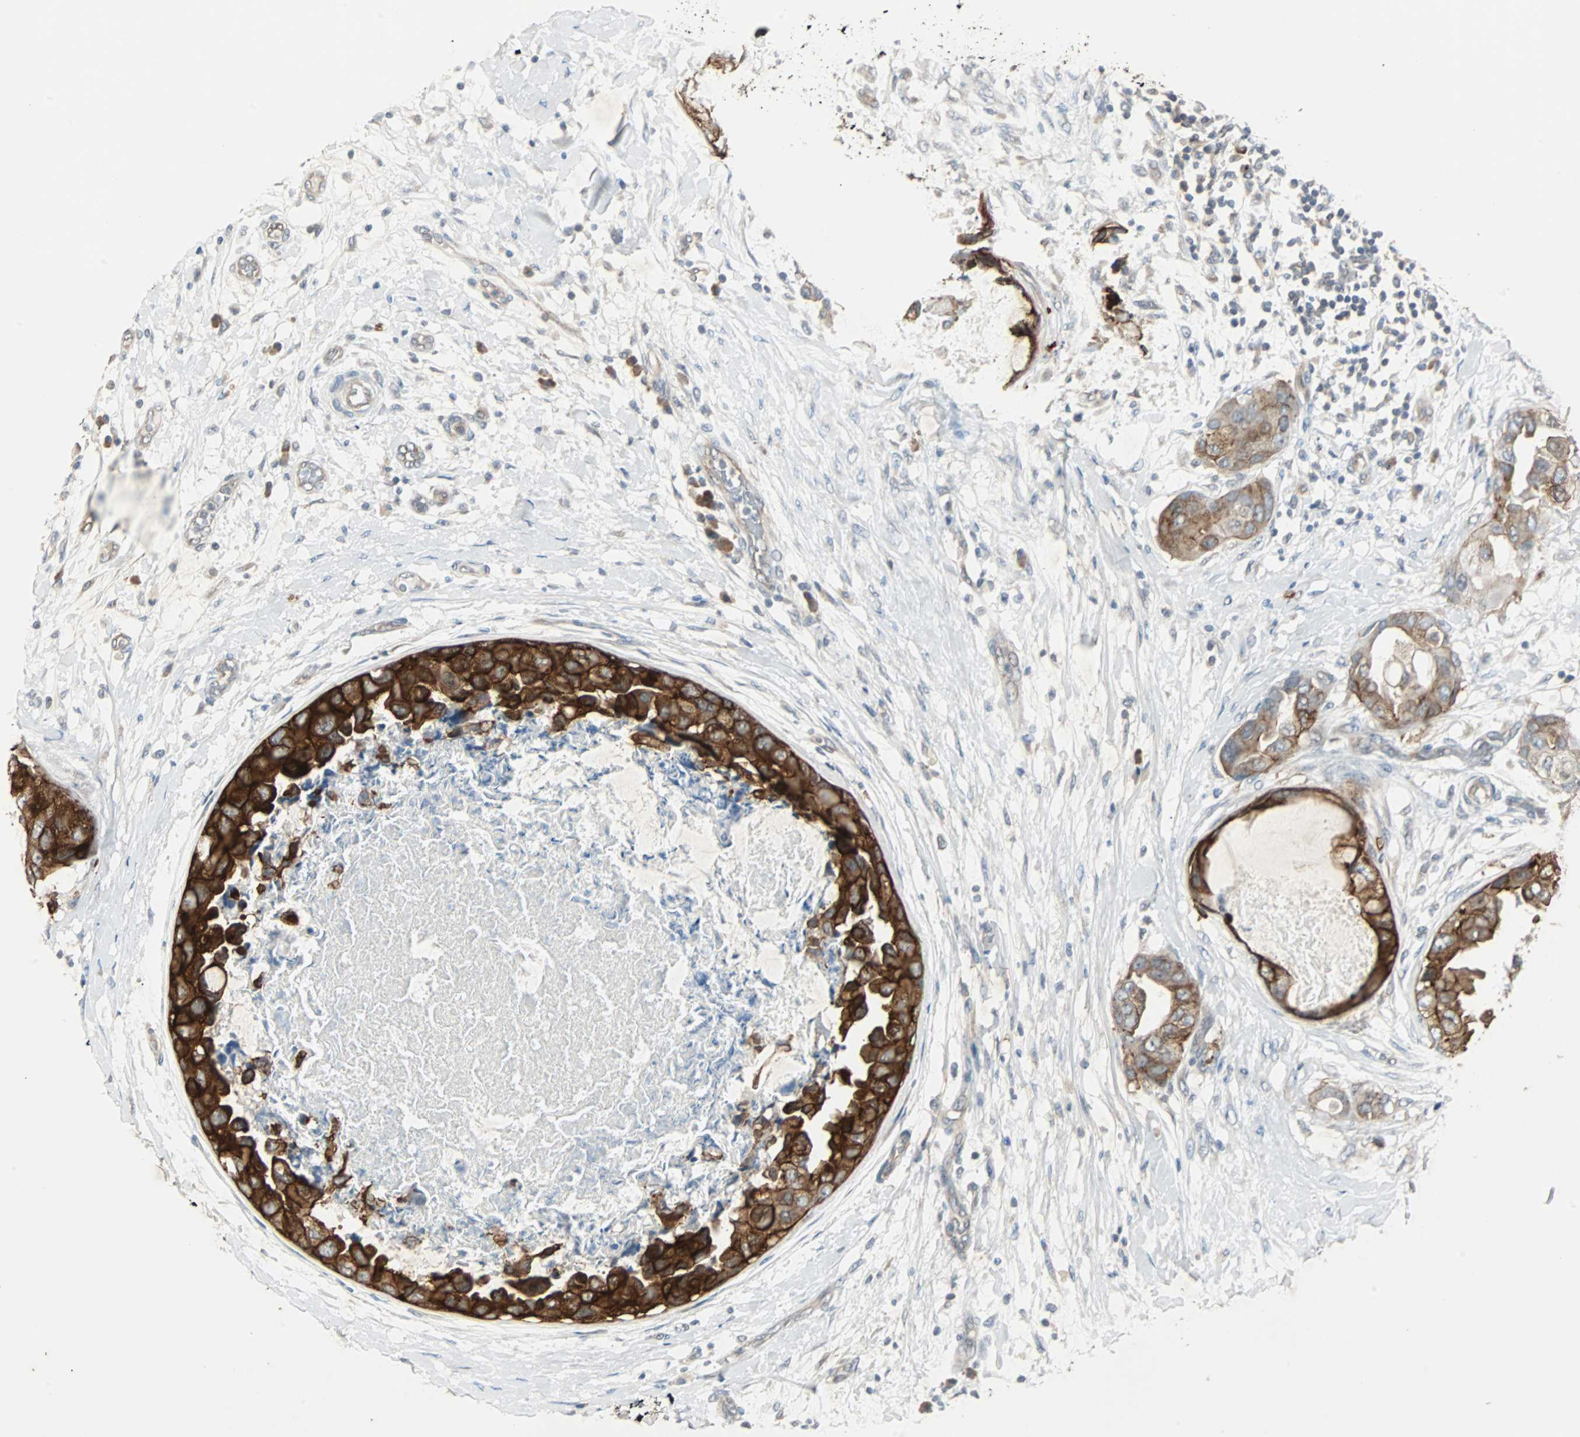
{"staining": {"intensity": "strong", "quantity": ">75%", "location": "cytoplasmic/membranous"}, "tissue": "breast cancer", "cell_type": "Tumor cells", "image_type": "cancer", "snomed": [{"axis": "morphology", "description": "Duct carcinoma"}, {"axis": "topography", "description": "Breast"}], "caption": "IHC staining of breast infiltrating ductal carcinoma, which shows high levels of strong cytoplasmic/membranous staining in approximately >75% of tumor cells indicating strong cytoplasmic/membranous protein staining. The staining was performed using DAB (3,3'-diaminobenzidine) (brown) for protein detection and nuclei were counterstained in hematoxylin (blue).", "gene": "CMC2", "patient": {"sex": "female", "age": 40}}